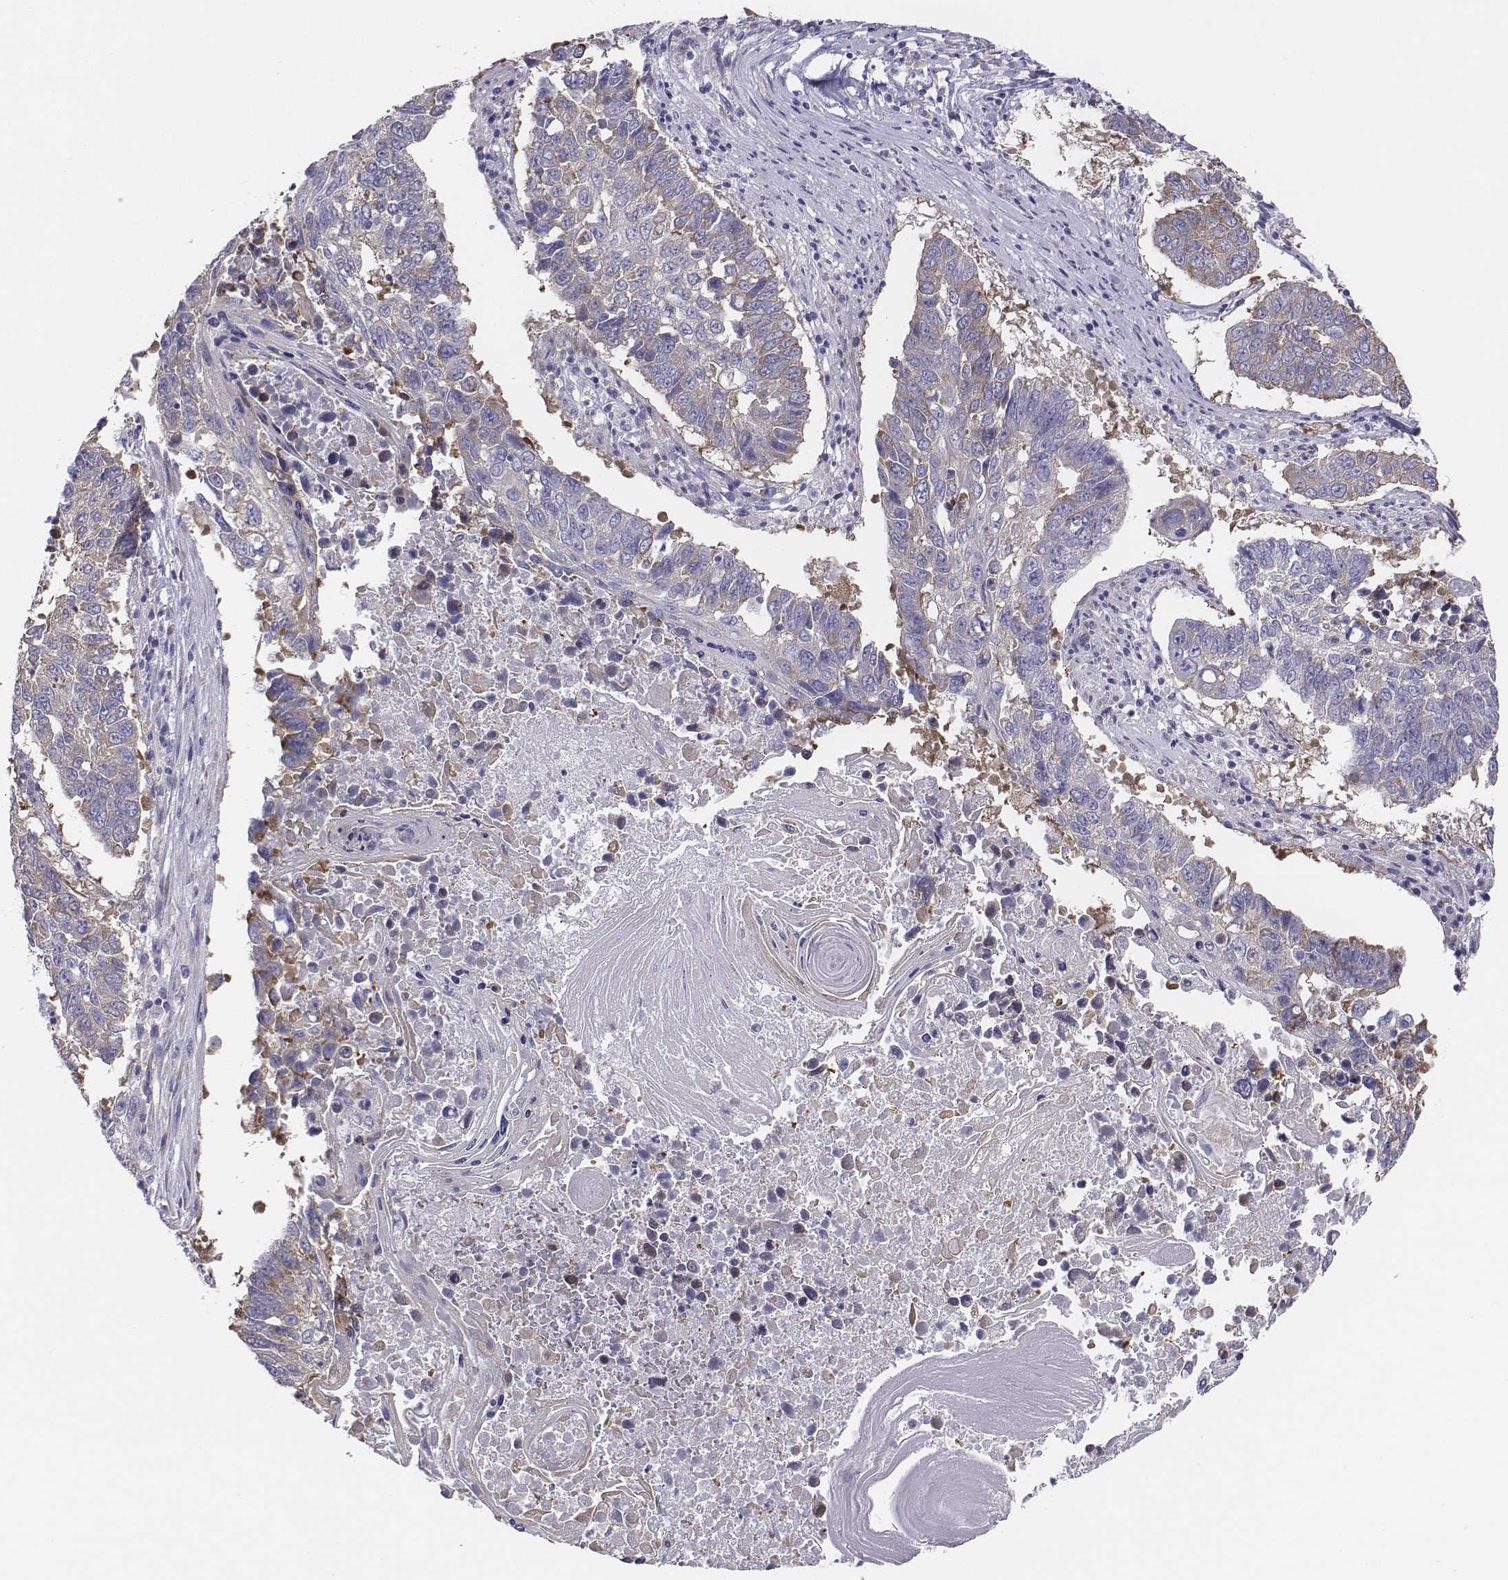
{"staining": {"intensity": "moderate", "quantity": "<25%", "location": "cytoplasmic/membranous"}, "tissue": "lung cancer", "cell_type": "Tumor cells", "image_type": "cancer", "snomed": [{"axis": "morphology", "description": "Squamous cell carcinoma, NOS"}, {"axis": "topography", "description": "Lung"}], "caption": "Tumor cells reveal low levels of moderate cytoplasmic/membranous positivity in about <25% of cells in human lung cancer. Immunohistochemistry stains the protein of interest in brown and the nuclei are stained blue.", "gene": "CHST14", "patient": {"sex": "male", "age": 73}}